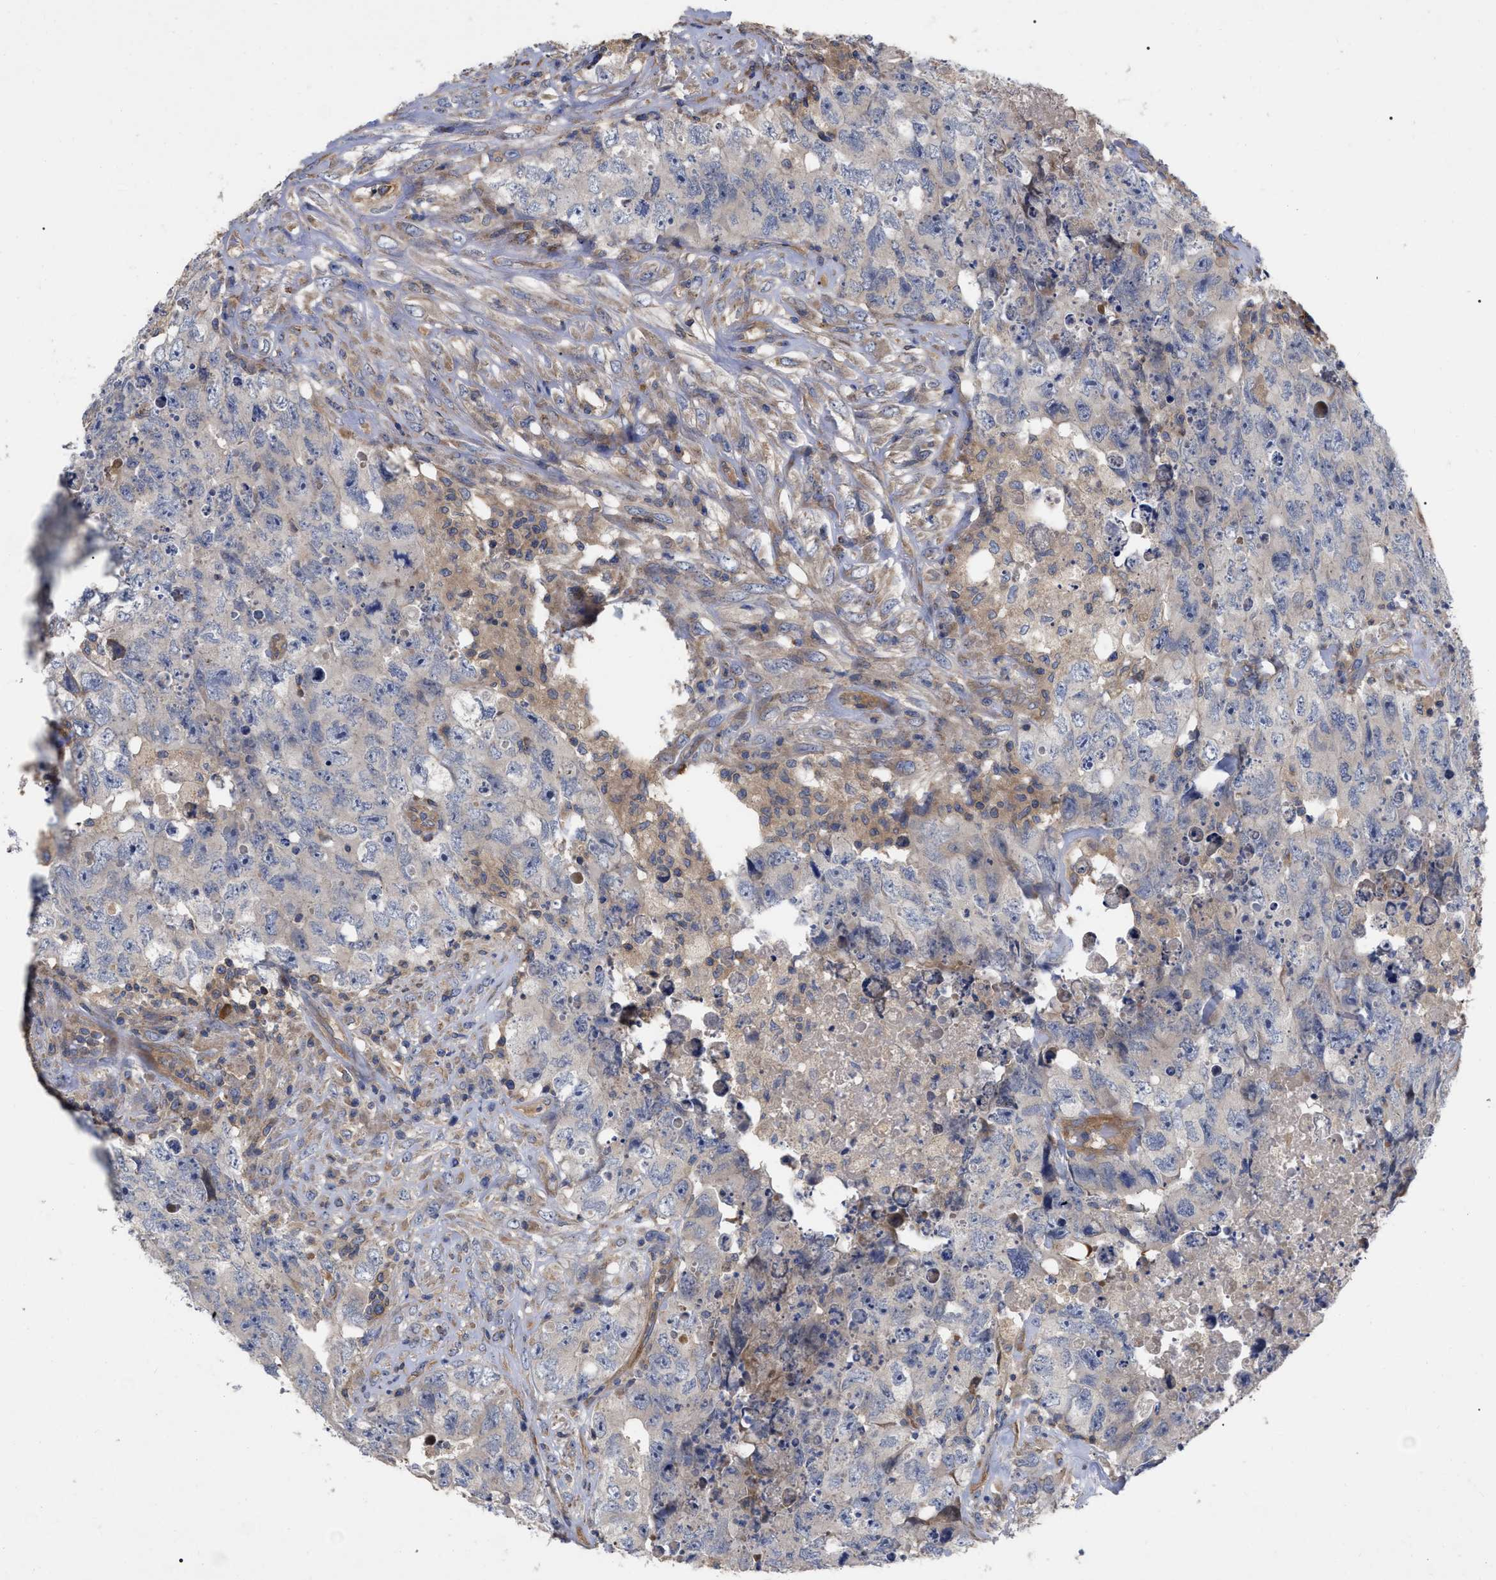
{"staining": {"intensity": "negative", "quantity": "none", "location": "none"}, "tissue": "testis cancer", "cell_type": "Tumor cells", "image_type": "cancer", "snomed": [{"axis": "morphology", "description": "Carcinoma, Embryonal, NOS"}, {"axis": "topography", "description": "Testis"}], "caption": "Tumor cells are negative for protein expression in human embryonal carcinoma (testis).", "gene": "RAP1GDS1", "patient": {"sex": "male", "age": 32}}